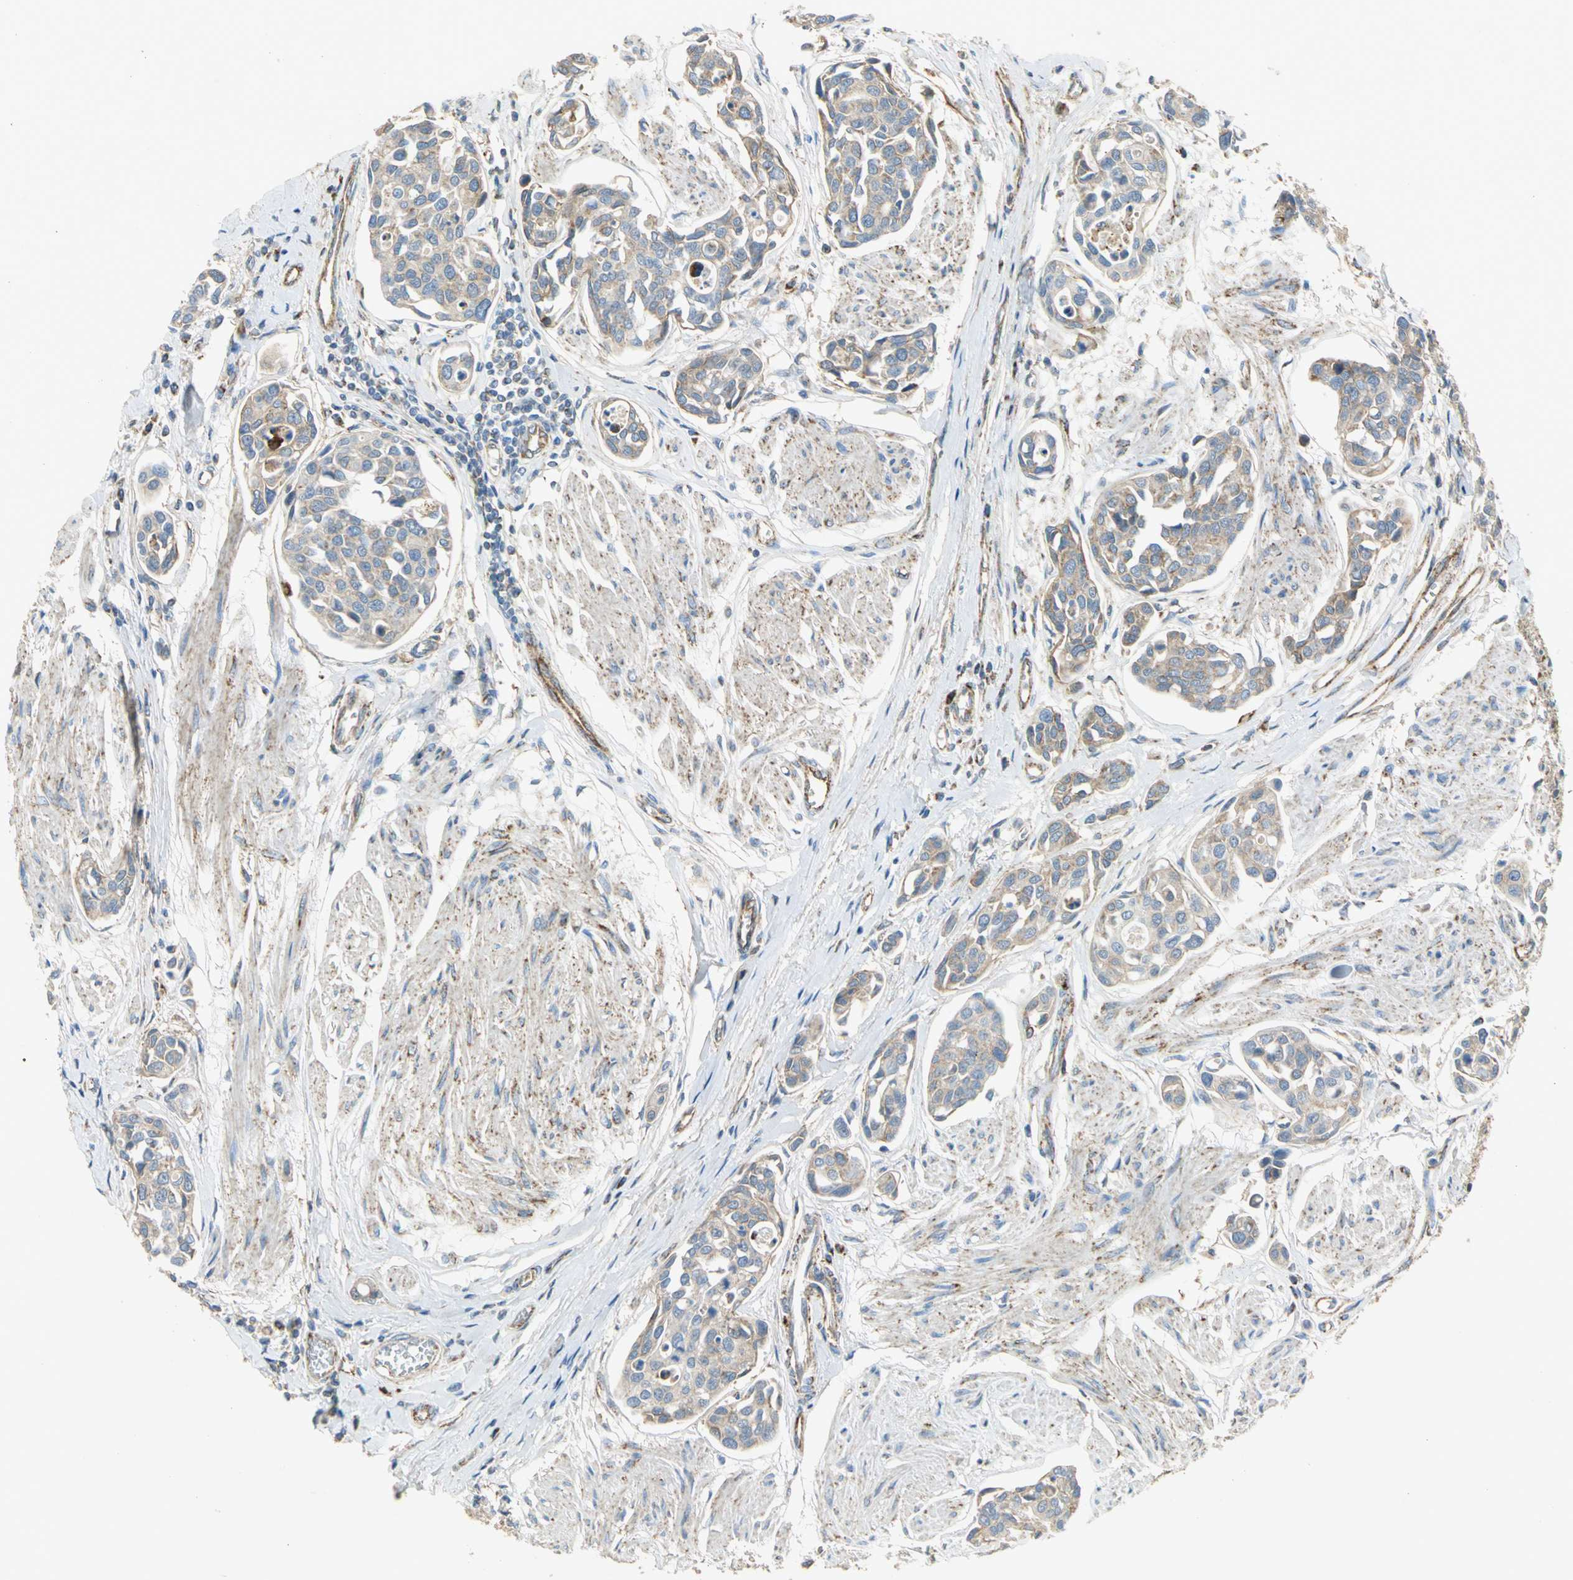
{"staining": {"intensity": "weak", "quantity": ">75%", "location": "cytoplasmic/membranous"}, "tissue": "urothelial cancer", "cell_type": "Tumor cells", "image_type": "cancer", "snomed": [{"axis": "morphology", "description": "Urothelial carcinoma, High grade"}, {"axis": "topography", "description": "Urinary bladder"}], "caption": "A low amount of weak cytoplasmic/membranous expression is identified in about >75% of tumor cells in high-grade urothelial carcinoma tissue.", "gene": "NDUFB5", "patient": {"sex": "male", "age": 78}}